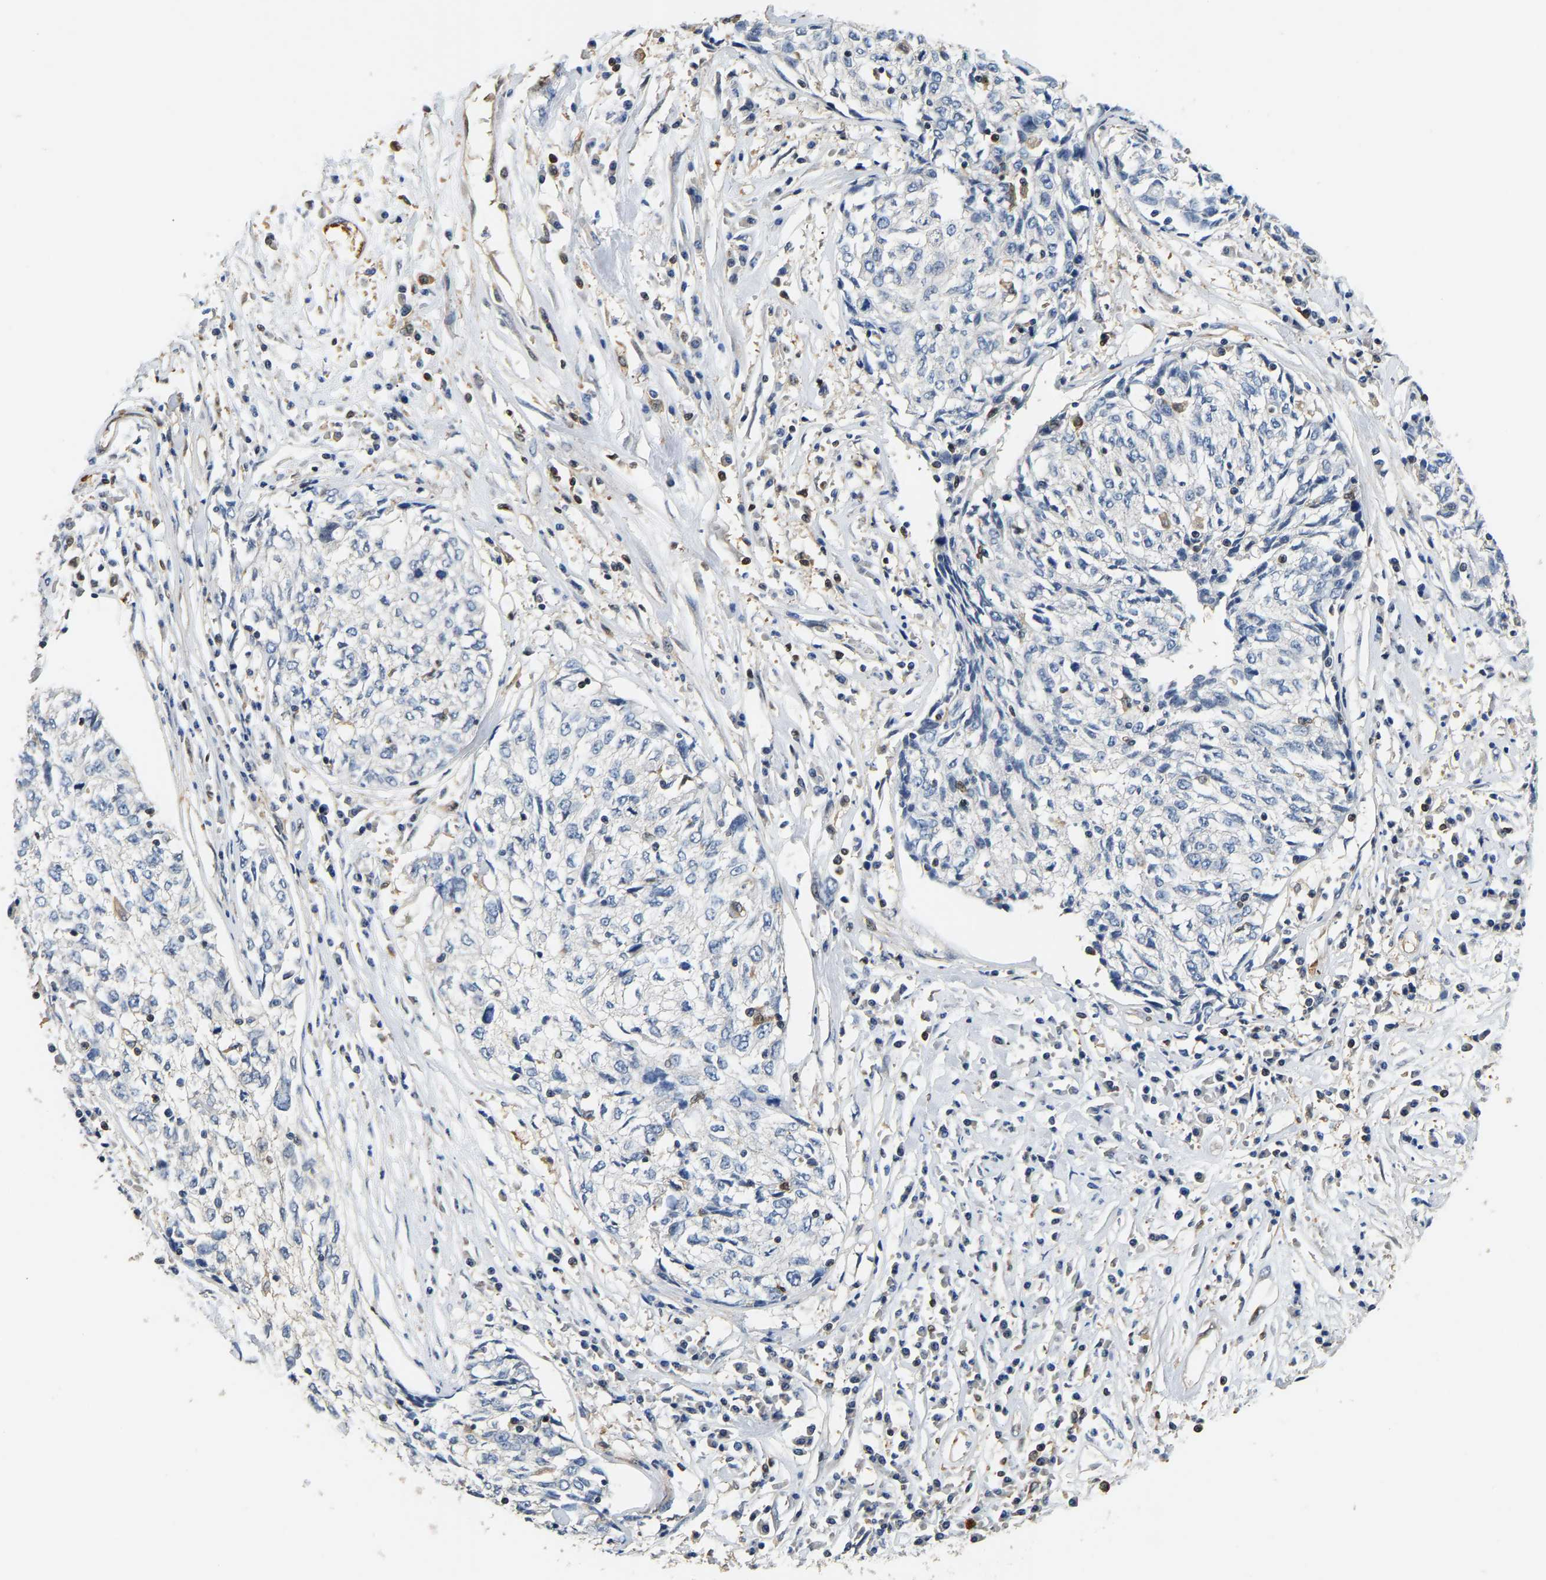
{"staining": {"intensity": "negative", "quantity": "none", "location": "none"}, "tissue": "cervical cancer", "cell_type": "Tumor cells", "image_type": "cancer", "snomed": [{"axis": "morphology", "description": "Squamous cell carcinoma, NOS"}, {"axis": "topography", "description": "Cervix"}], "caption": "A high-resolution histopathology image shows immunohistochemistry (IHC) staining of cervical cancer, which demonstrates no significant expression in tumor cells.", "gene": "GIMAP7", "patient": {"sex": "female", "age": 57}}